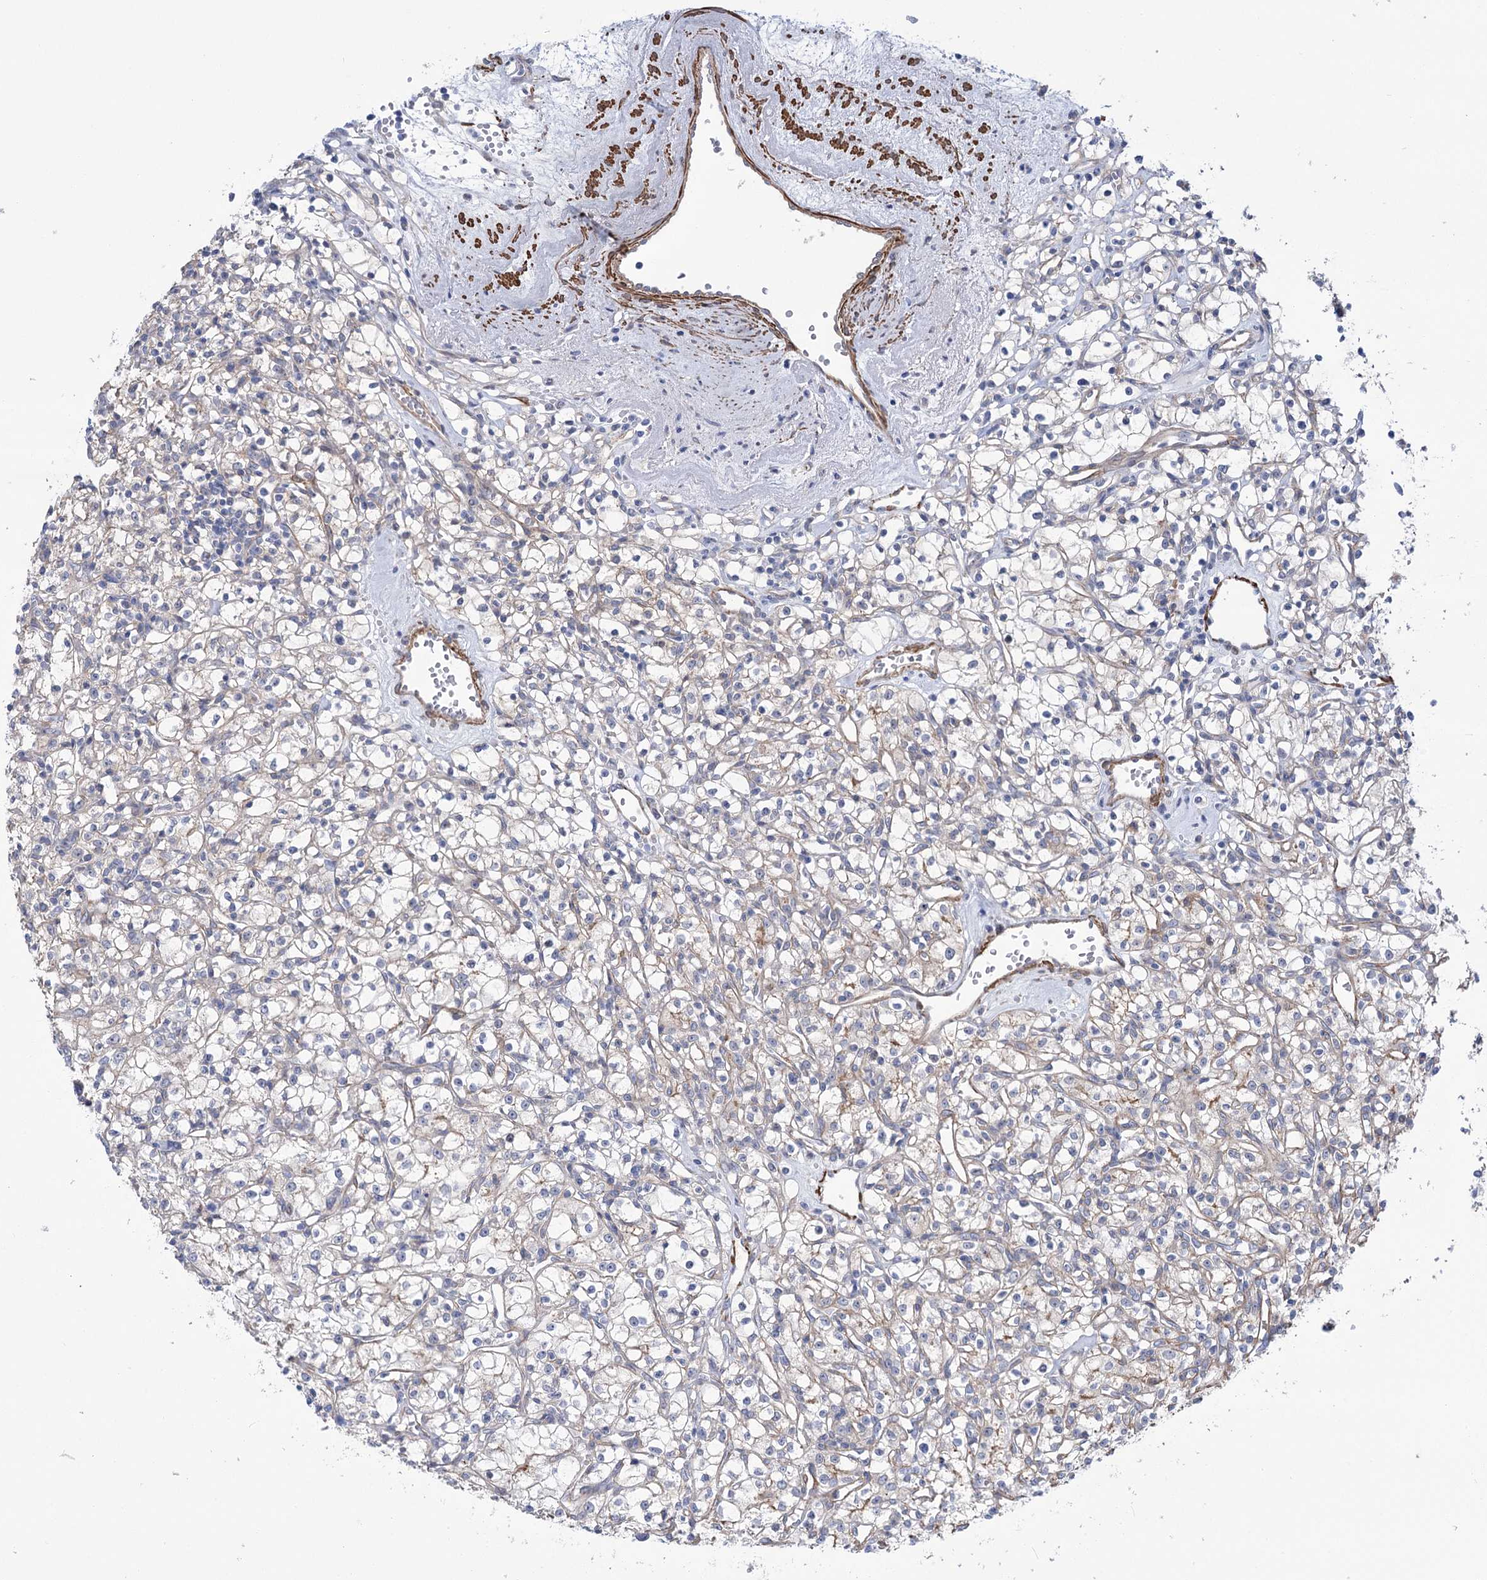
{"staining": {"intensity": "negative", "quantity": "none", "location": "none"}, "tissue": "renal cancer", "cell_type": "Tumor cells", "image_type": "cancer", "snomed": [{"axis": "morphology", "description": "Adenocarcinoma, NOS"}, {"axis": "topography", "description": "Kidney"}], "caption": "High power microscopy photomicrograph of an immunohistochemistry photomicrograph of renal adenocarcinoma, revealing no significant positivity in tumor cells.", "gene": "WASHC3", "patient": {"sex": "female", "age": 59}}